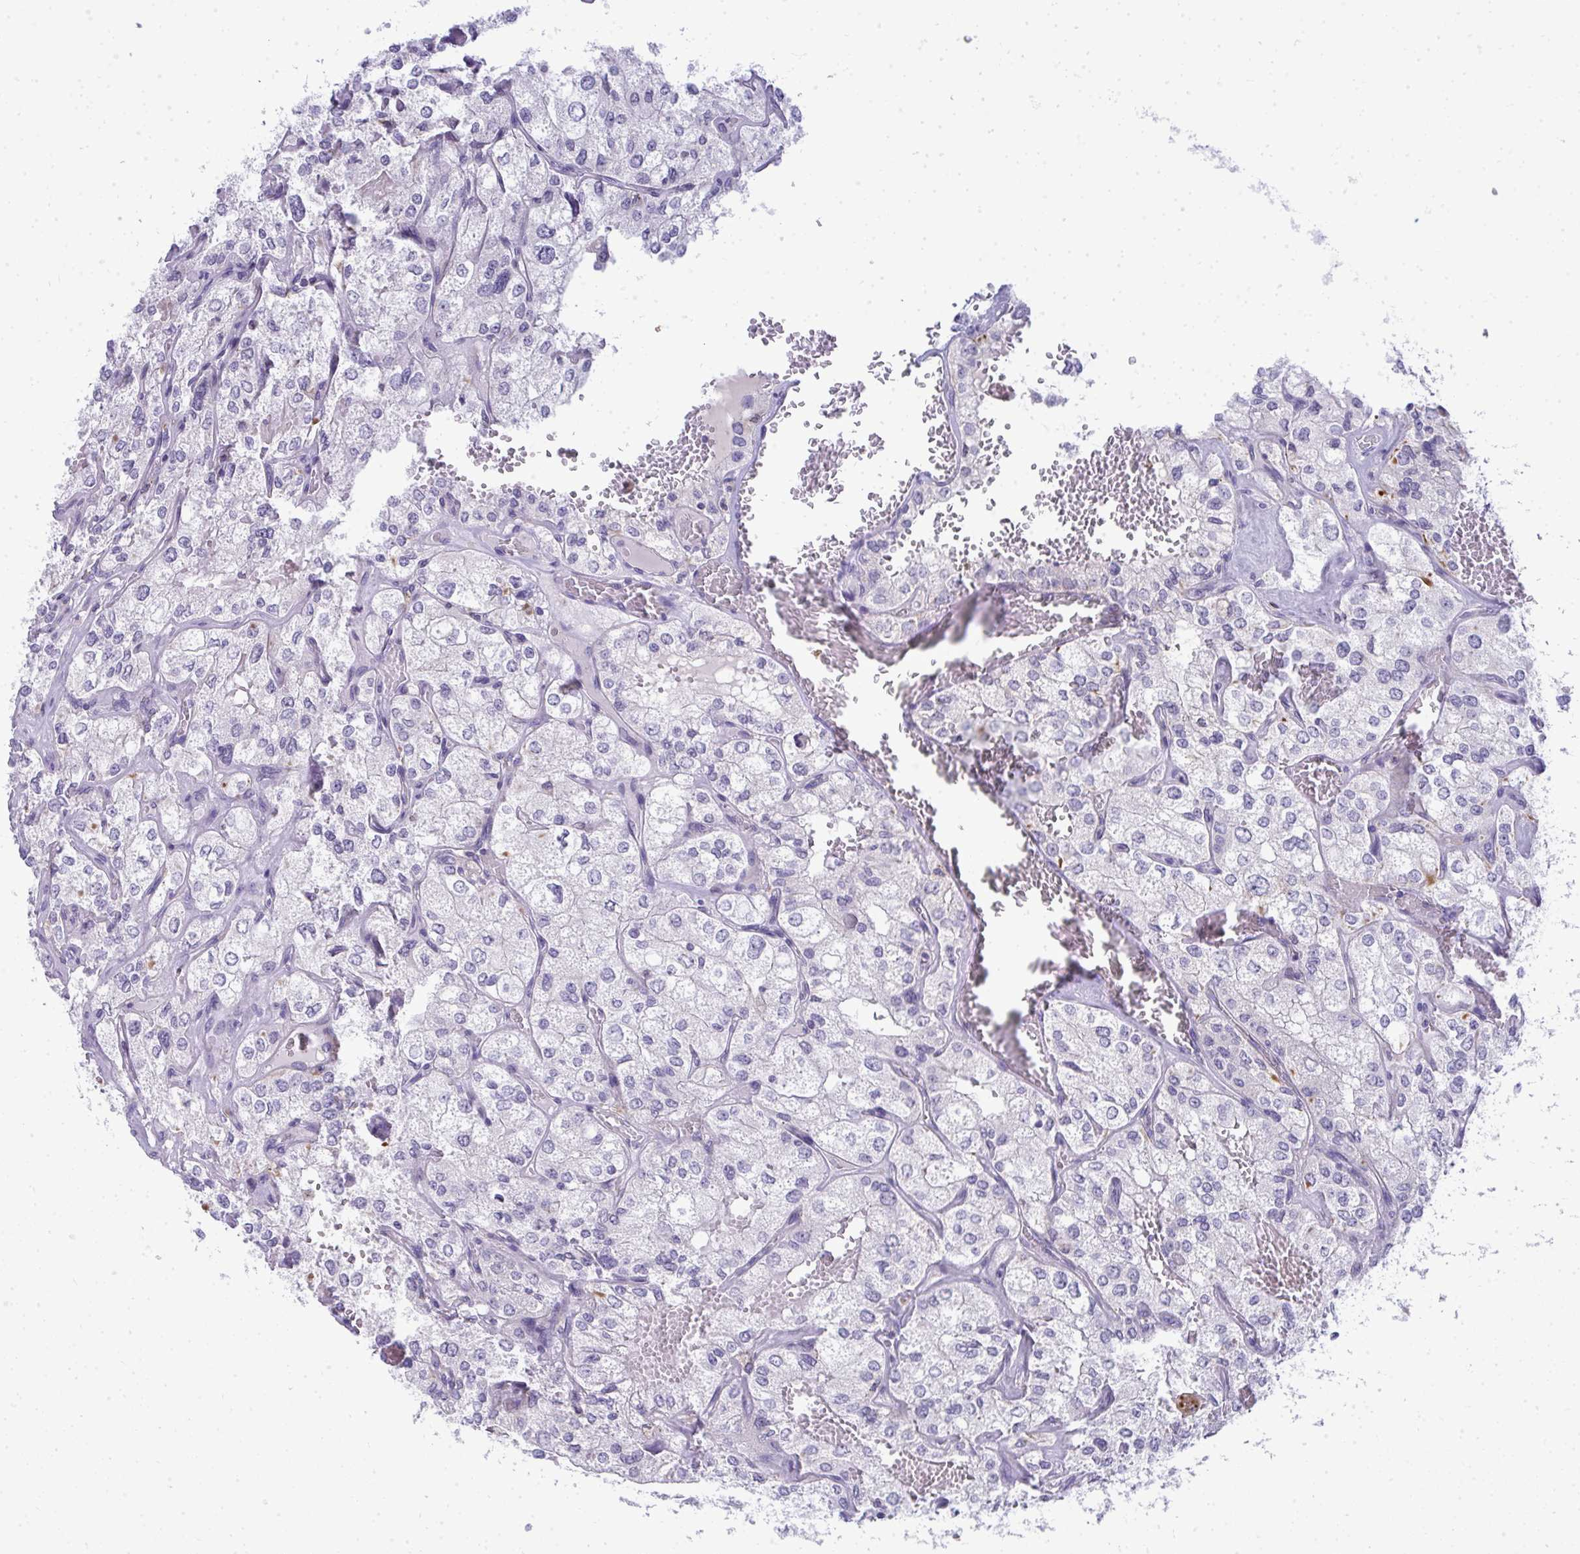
{"staining": {"intensity": "negative", "quantity": "none", "location": "none"}, "tissue": "renal cancer", "cell_type": "Tumor cells", "image_type": "cancer", "snomed": [{"axis": "morphology", "description": "Adenocarcinoma, NOS"}, {"axis": "topography", "description": "Kidney"}], "caption": "IHC of renal cancer (adenocarcinoma) shows no expression in tumor cells. (Stains: DAB (3,3'-diaminobenzidine) IHC with hematoxylin counter stain, Microscopy: brightfield microscopy at high magnification).", "gene": "VPS4B", "patient": {"sex": "female", "age": 70}}